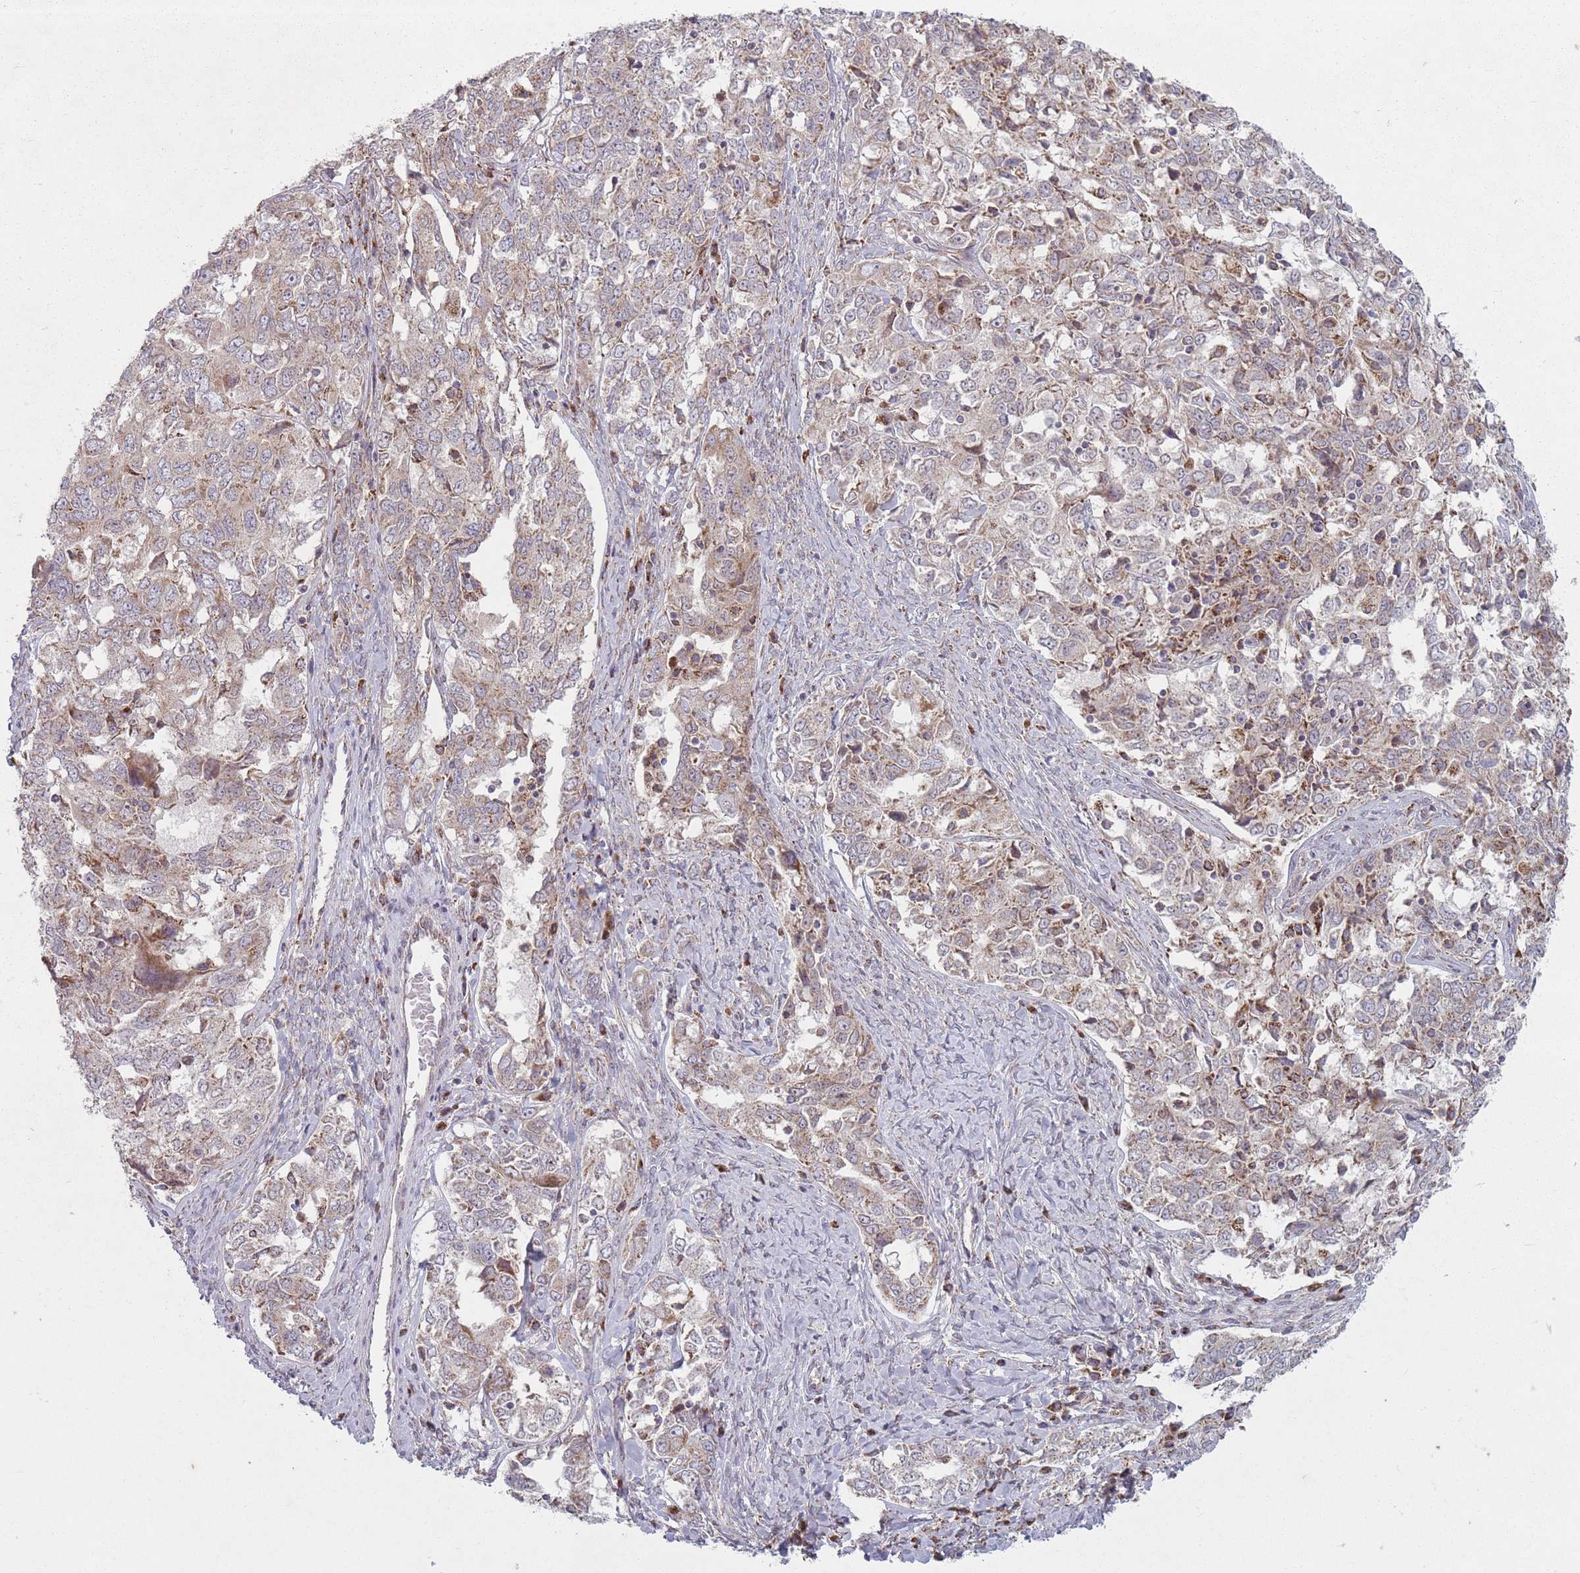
{"staining": {"intensity": "weak", "quantity": "25%-75%", "location": "cytoplasmic/membranous"}, "tissue": "ovarian cancer", "cell_type": "Tumor cells", "image_type": "cancer", "snomed": [{"axis": "morphology", "description": "Carcinoma, endometroid"}, {"axis": "topography", "description": "Ovary"}], "caption": "DAB (3,3'-diaminobenzidine) immunohistochemical staining of ovarian cancer (endometroid carcinoma) shows weak cytoplasmic/membranous protein positivity in approximately 25%-75% of tumor cells.", "gene": "OR10Q1", "patient": {"sex": "female", "age": 62}}